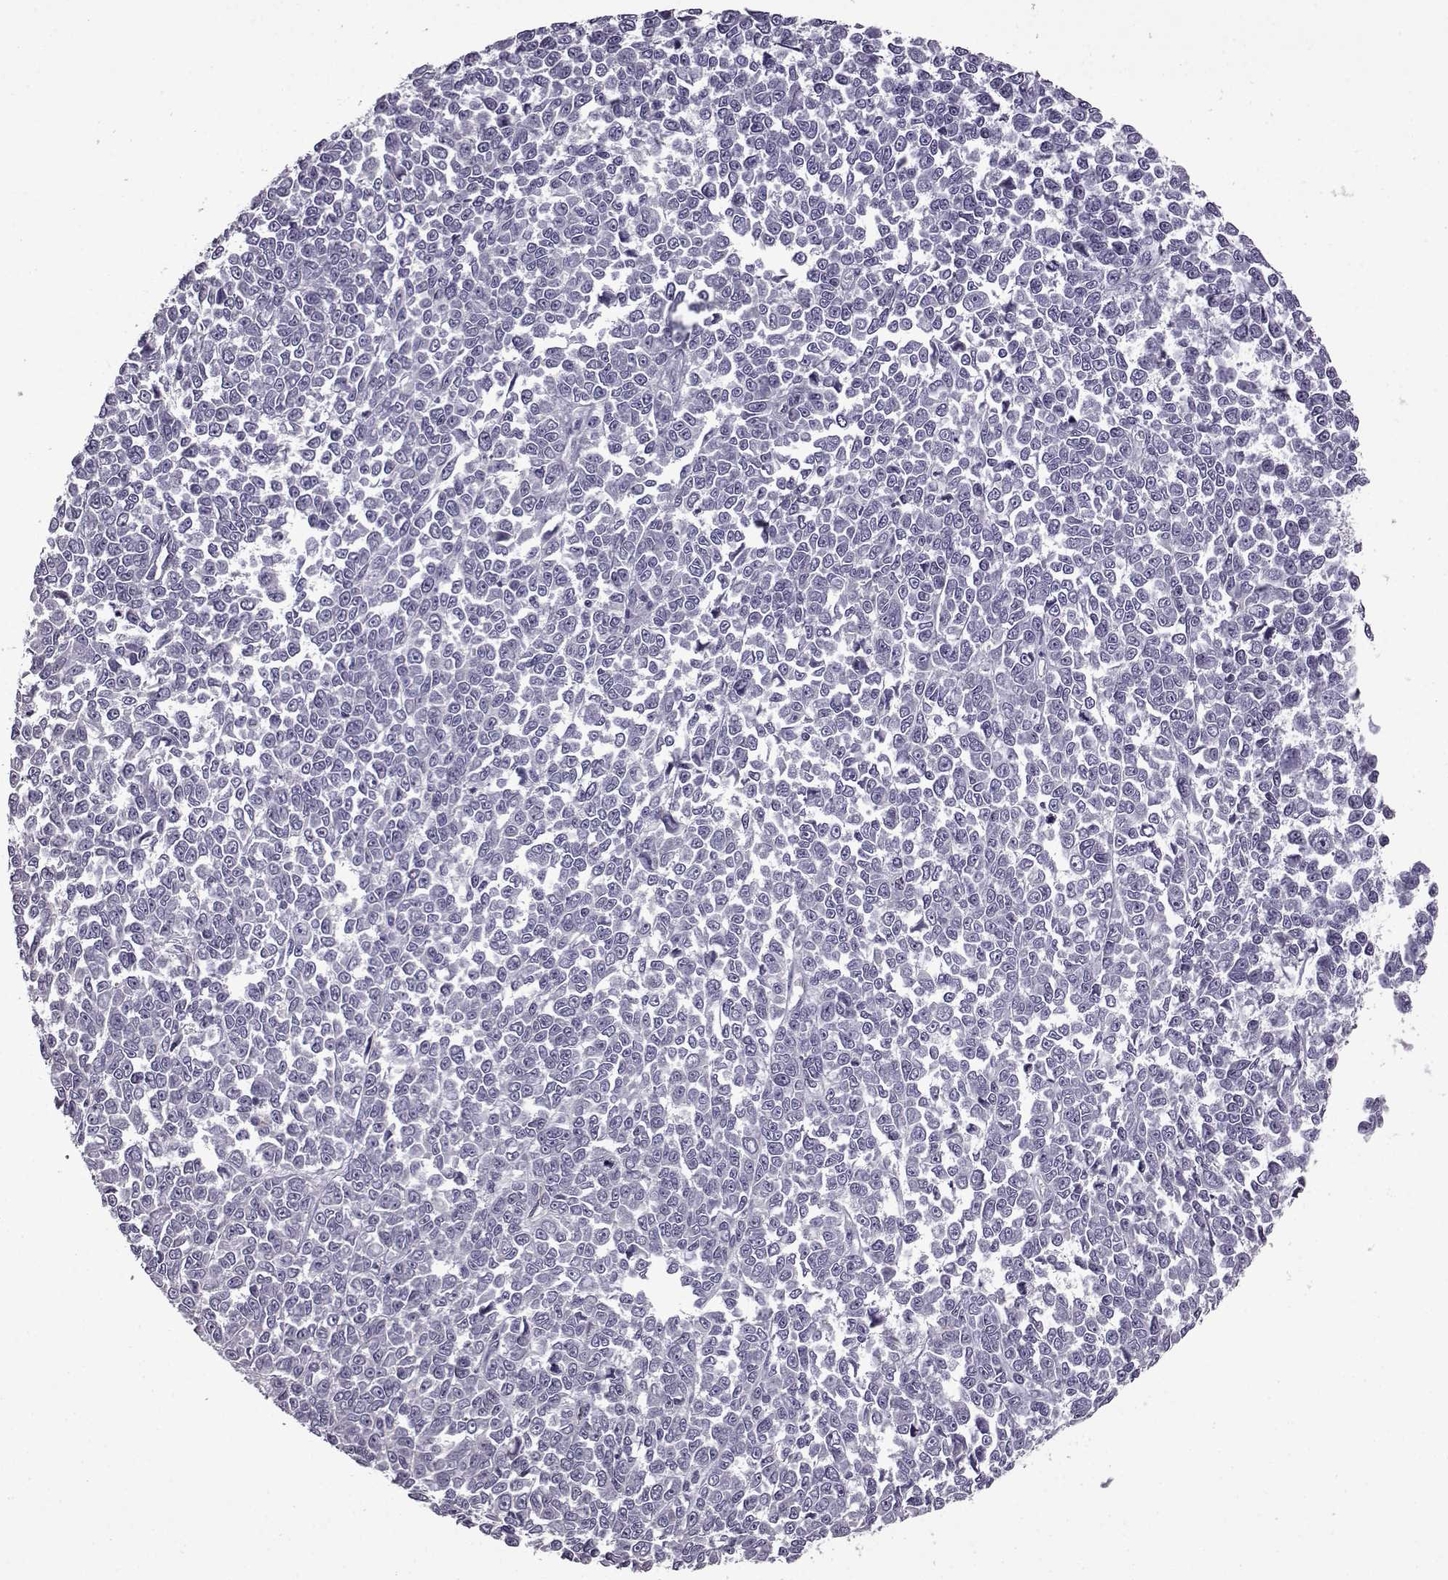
{"staining": {"intensity": "negative", "quantity": "none", "location": "none"}, "tissue": "melanoma", "cell_type": "Tumor cells", "image_type": "cancer", "snomed": [{"axis": "morphology", "description": "Malignant melanoma, NOS"}, {"axis": "topography", "description": "Skin"}], "caption": "DAB immunohistochemical staining of malignant melanoma demonstrates no significant staining in tumor cells. (DAB (3,3'-diaminobenzidine) immunohistochemistry (IHC), high magnification).", "gene": "EDDM3B", "patient": {"sex": "female", "age": 95}}